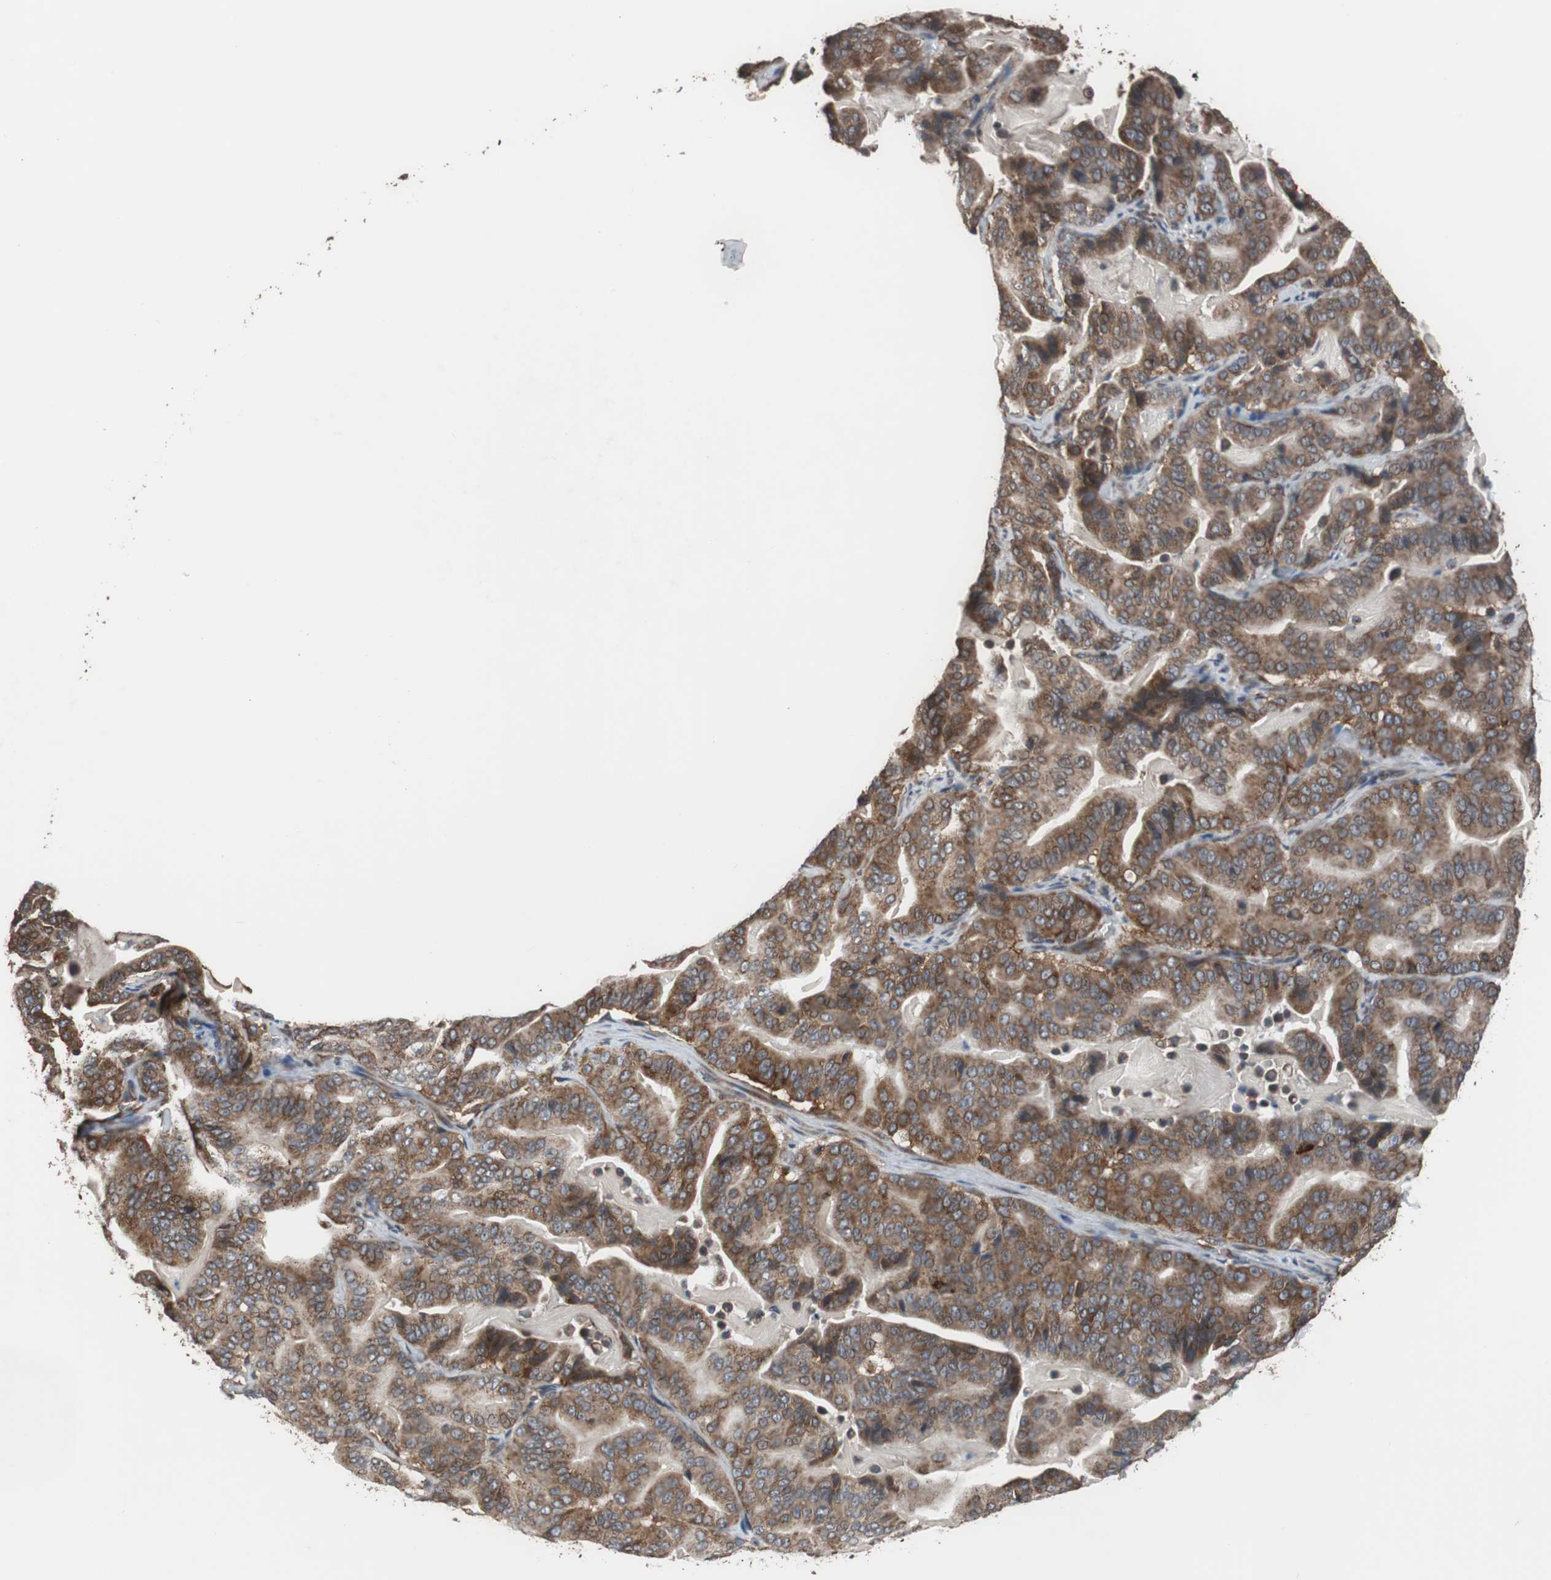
{"staining": {"intensity": "strong", "quantity": ">75%", "location": "cytoplasmic/membranous"}, "tissue": "pancreatic cancer", "cell_type": "Tumor cells", "image_type": "cancer", "snomed": [{"axis": "morphology", "description": "Adenocarcinoma, NOS"}, {"axis": "topography", "description": "Pancreas"}], "caption": "Pancreatic cancer (adenocarcinoma) stained for a protein (brown) displays strong cytoplasmic/membranous positive expression in approximately >75% of tumor cells.", "gene": "USP10", "patient": {"sex": "male", "age": 63}}